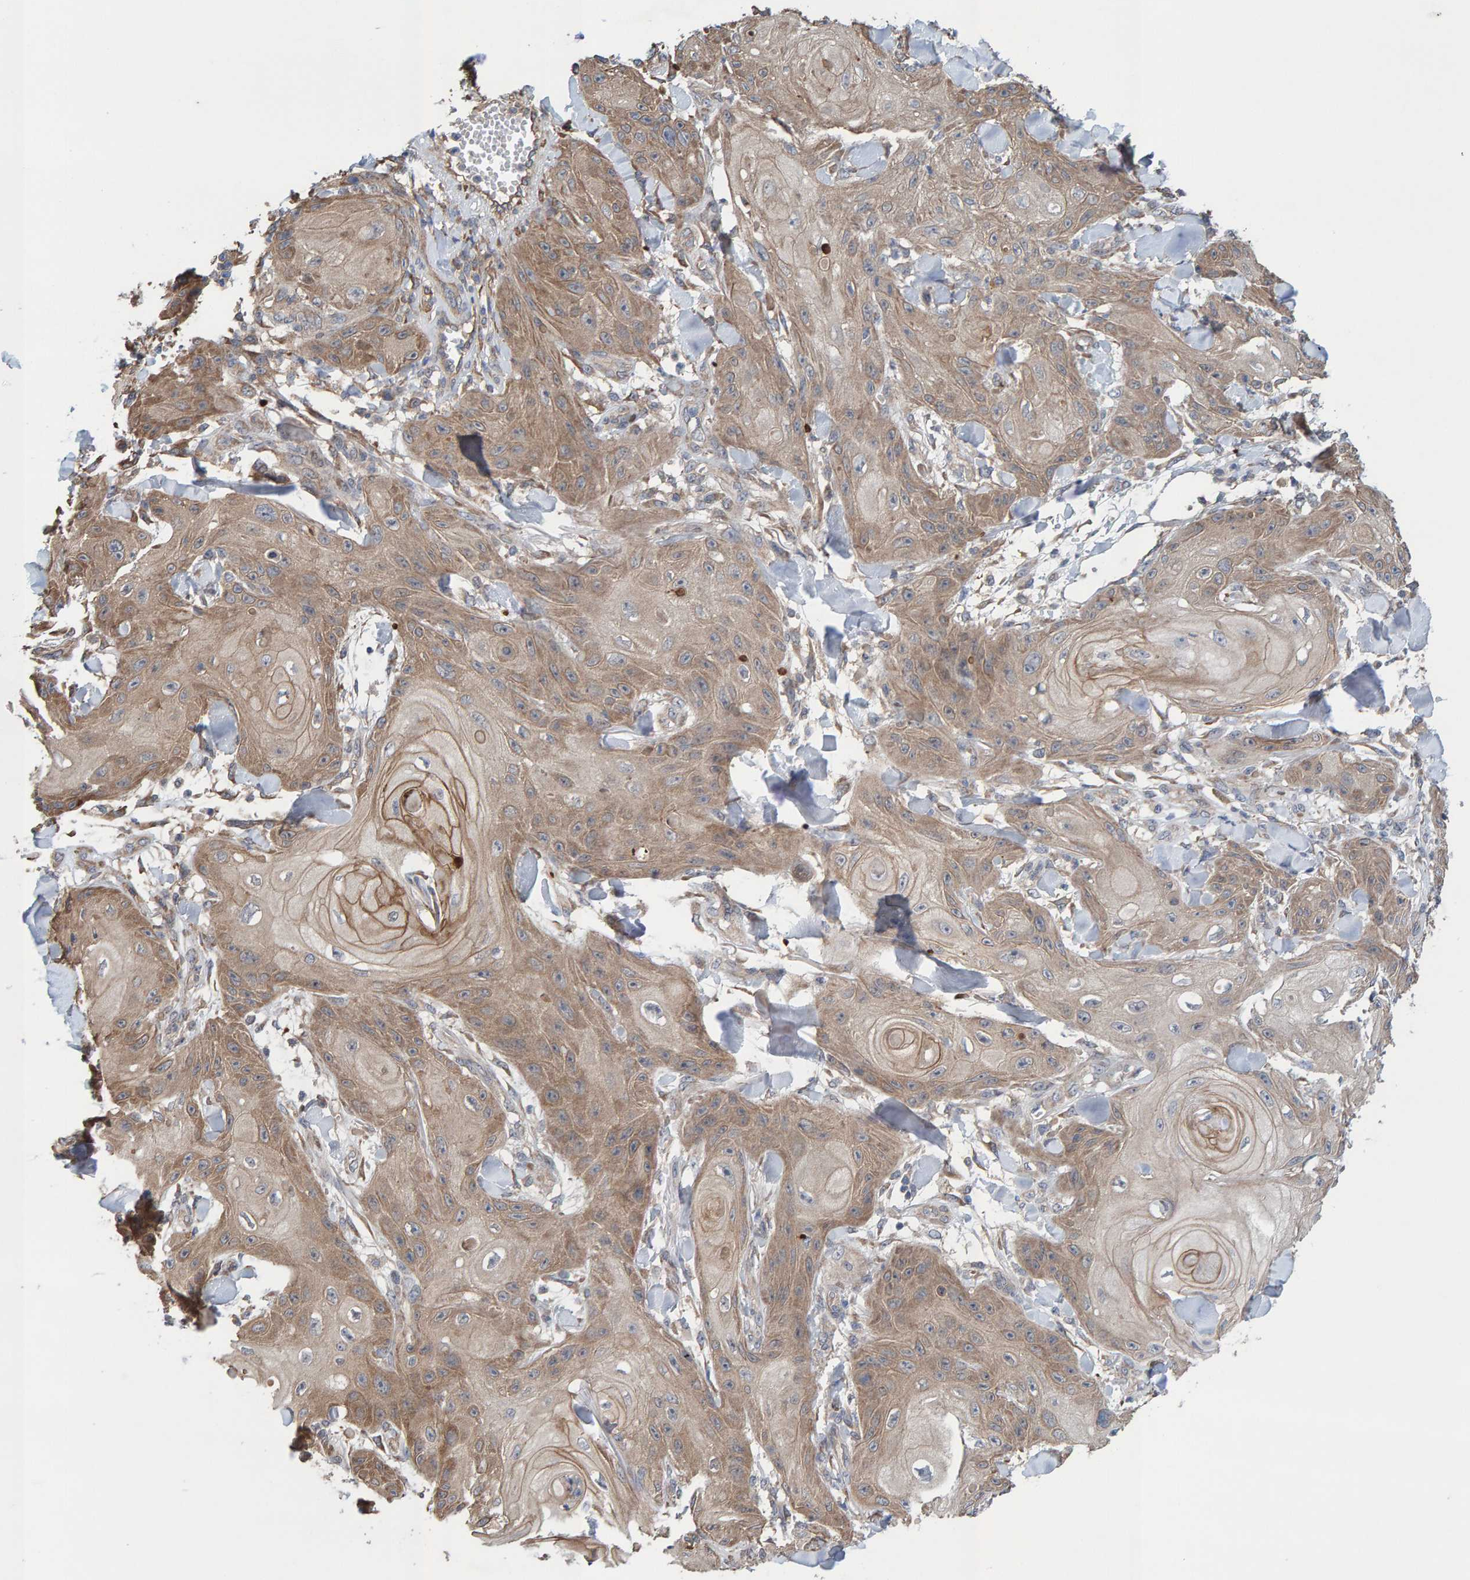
{"staining": {"intensity": "moderate", "quantity": ">75%", "location": "cytoplasmic/membranous"}, "tissue": "skin cancer", "cell_type": "Tumor cells", "image_type": "cancer", "snomed": [{"axis": "morphology", "description": "Squamous cell carcinoma, NOS"}, {"axis": "topography", "description": "Skin"}], "caption": "Moderate cytoplasmic/membranous positivity is seen in approximately >75% of tumor cells in squamous cell carcinoma (skin).", "gene": "LRSAM1", "patient": {"sex": "male", "age": 74}}